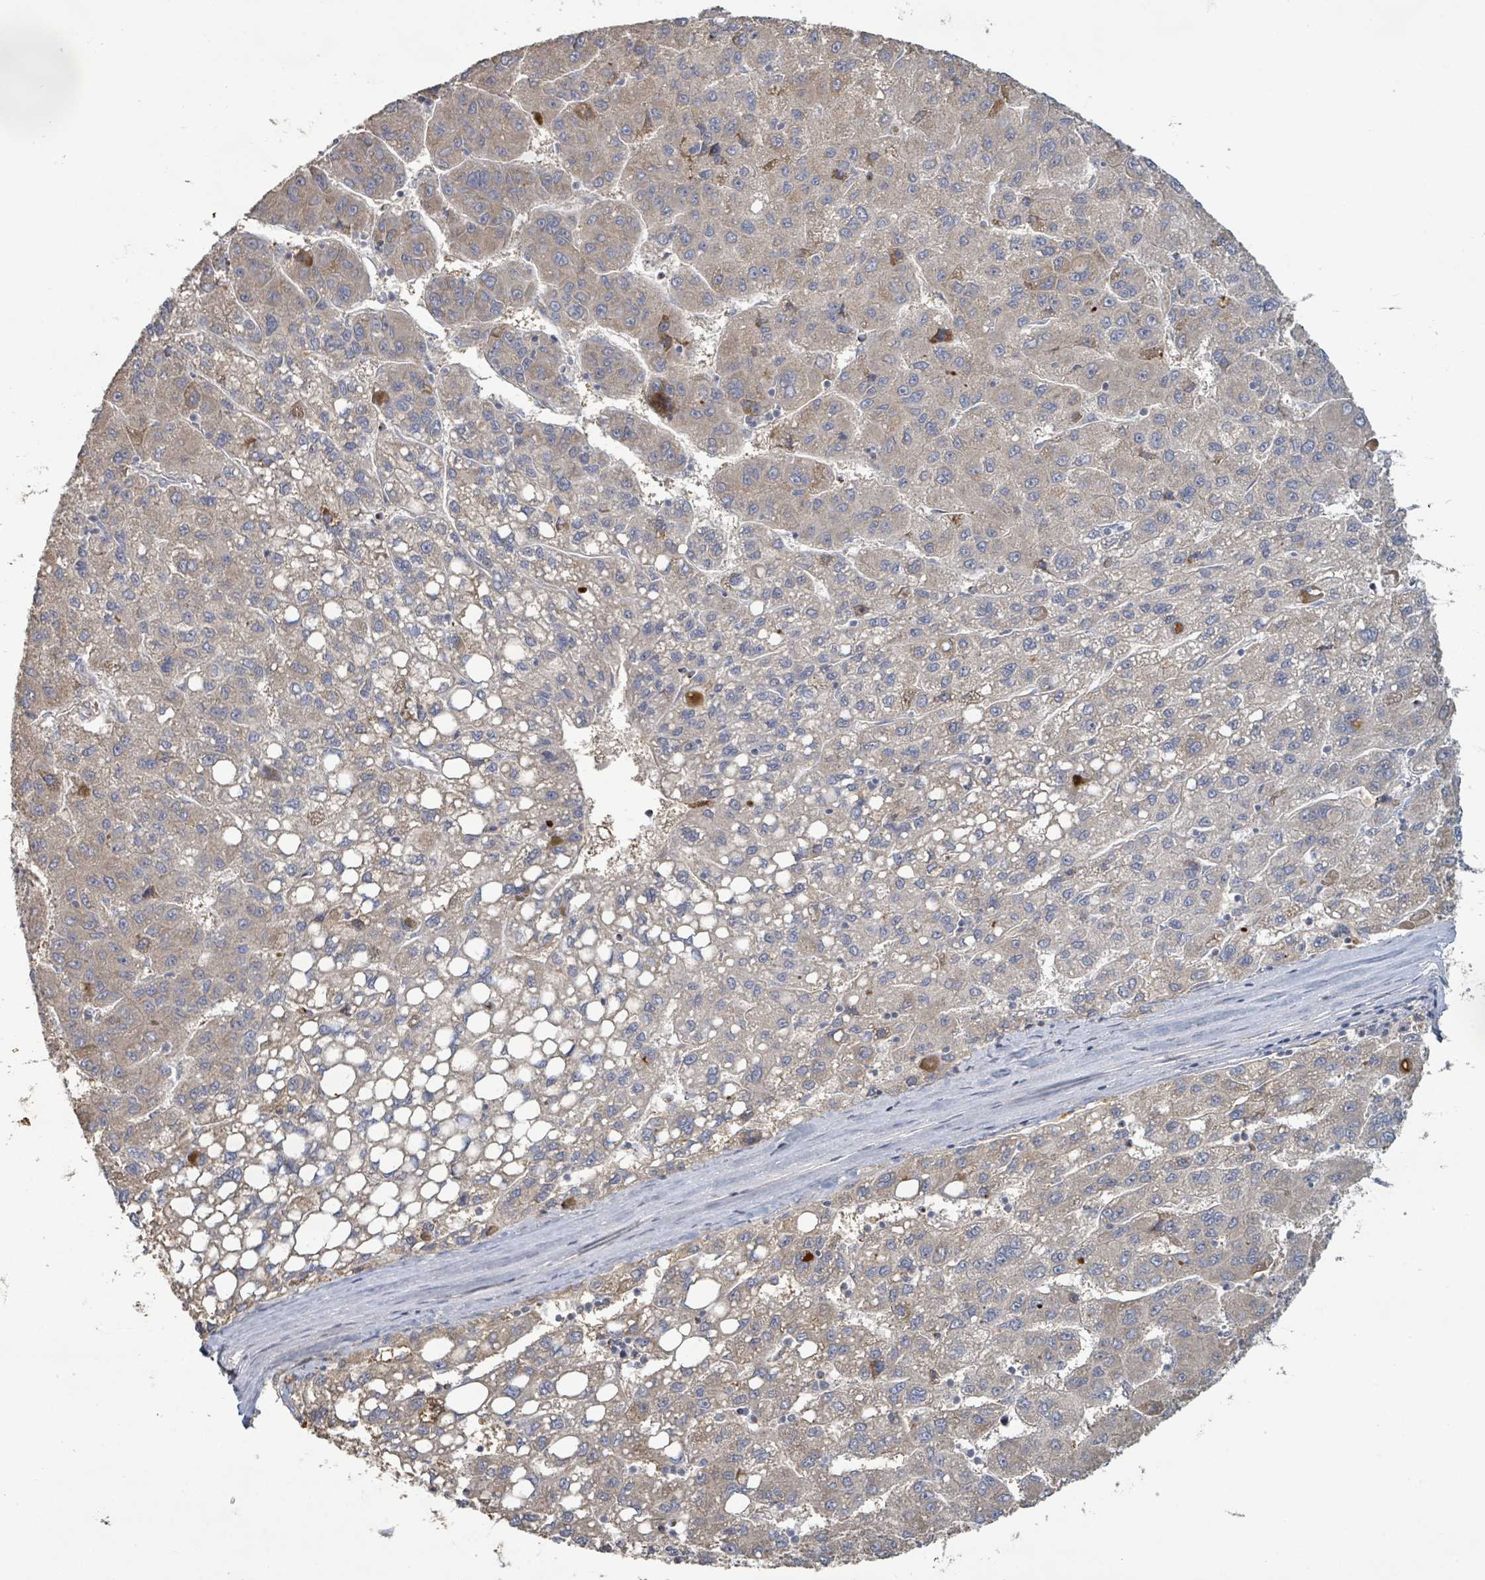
{"staining": {"intensity": "weak", "quantity": "25%-75%", "location": "cytoplasmic/membranous"}, "tissue": "liver cancer", "cell_type": "Tumor cells", "image_type": "cancer", "snomed": [{"axis": "morphology", "description": "Carcinoma, Hepatocellular, NOS"}, {"axis": "topography", "description": "Liver"}], "caption": "Protein expression analysis of human liver cancer (hepatocellular carcinoma) reveals weak cytoplasmic/membranous expression in about 25%-75% of tumor cells.", "gene": "KCNS2", "patient": {"sex": "female", "age": 82}}